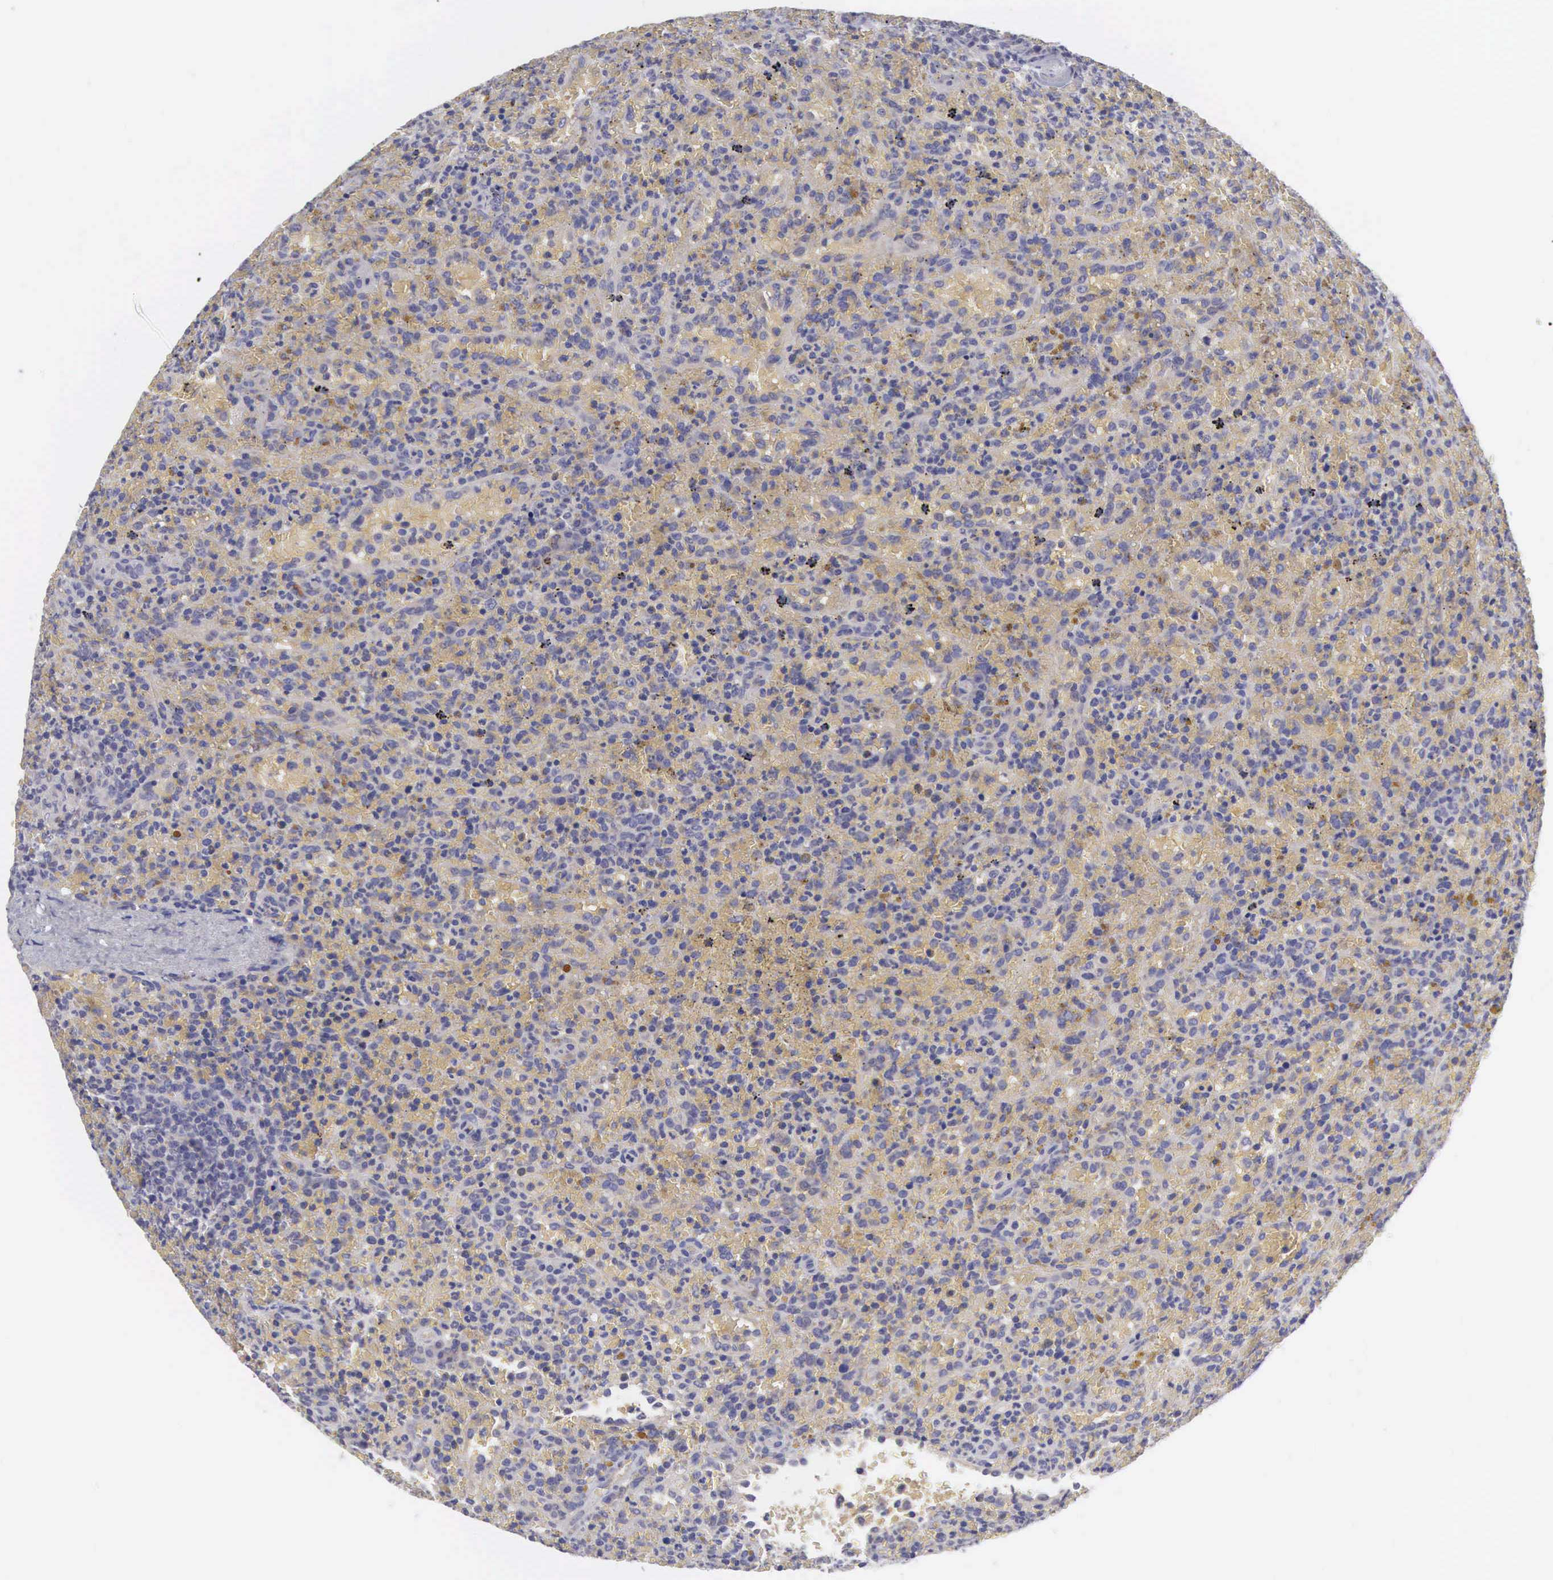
{"staining": {"intensity": "weak", "quantity": "<25%", "location": "cytoplasmic/membranous"}, "tissue": "lymphoma", "cell_type": "Tumor cells", "image_type": "cancer", "snomed": [{"axis": "morphology", "description": "Malignant lymphoma, non-Hodgkin's type, High grade"}, {"axis": "topography", "description": "Spleen"}, {"axis": "topography", "description": "Lymph node"}], "caption": "Histopathology image shows no protein staining in tumor cells of high-grade malignant lymphoma, non-Hodgkin's type tissue.", "gene": "SLITRK4", "patient": {"sex": "female", "age": 70}}